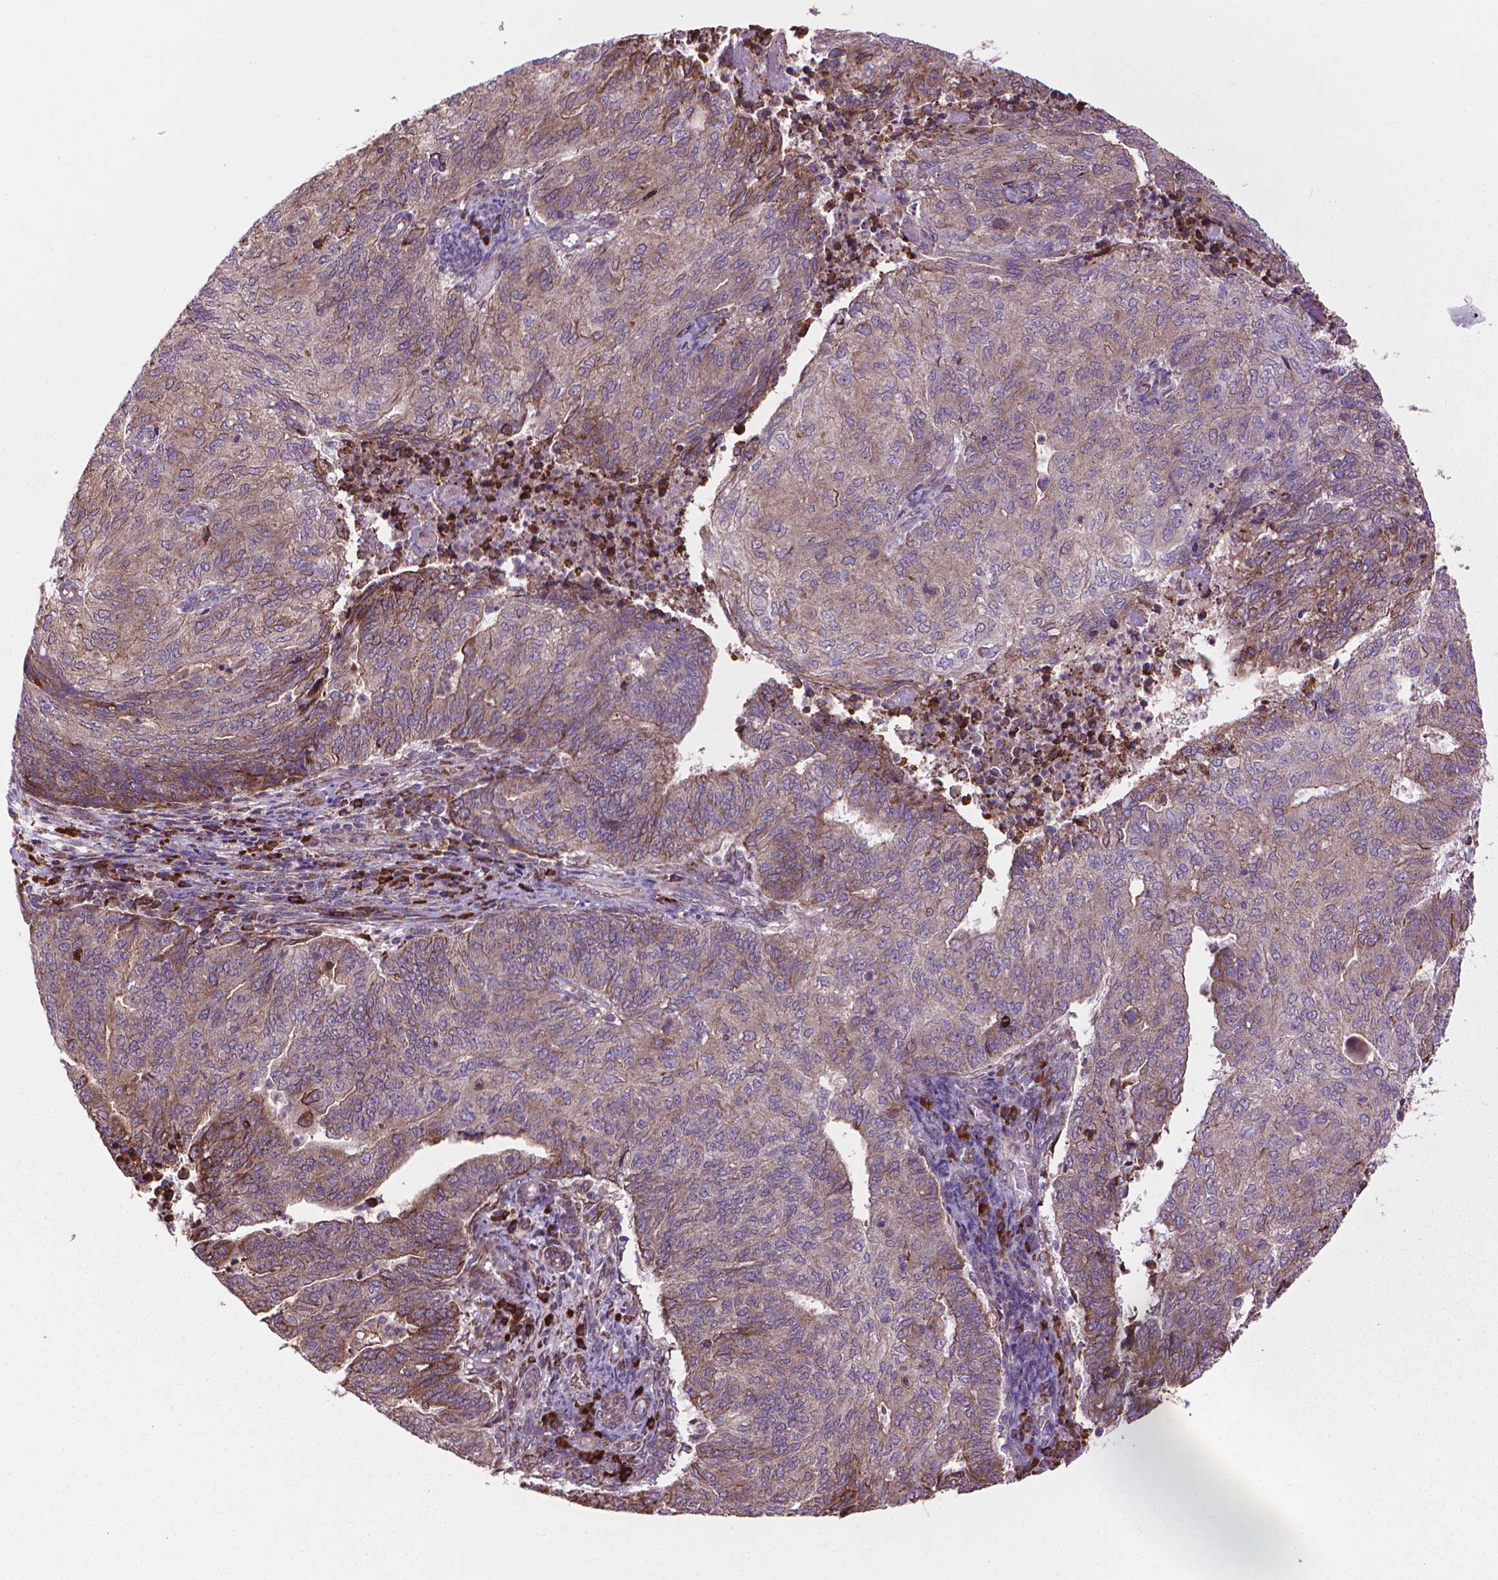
{"staining": {"intensity": "weak", "quantity": "25%-75%", "location": "cytoplasmic/membranous"}, "tissue": "endometrial cancer", "cell_type": "Tumor cells", "image_type": "cancer", "snomed": [{"axis": "morphology", "description": "Adenocarcinoma, NOS"}, {"axis": "topography", "description": "Endometrium"}], "caption": "Immunohistochemistry (IHC) (DAB (3,3'-diaminobenzidine)) staining of endometrial cancer (adenocarcinoma) demonstrates weak cytoplasmic/membranous protein expression in about 25%-75% of tumor cells. (DAB (3,3'-diaminobenzidine) = brown stain, brightfield microscopy at high magnification).", "gene": "MYH14", "patient": {"sex": "female", "age": 82}}